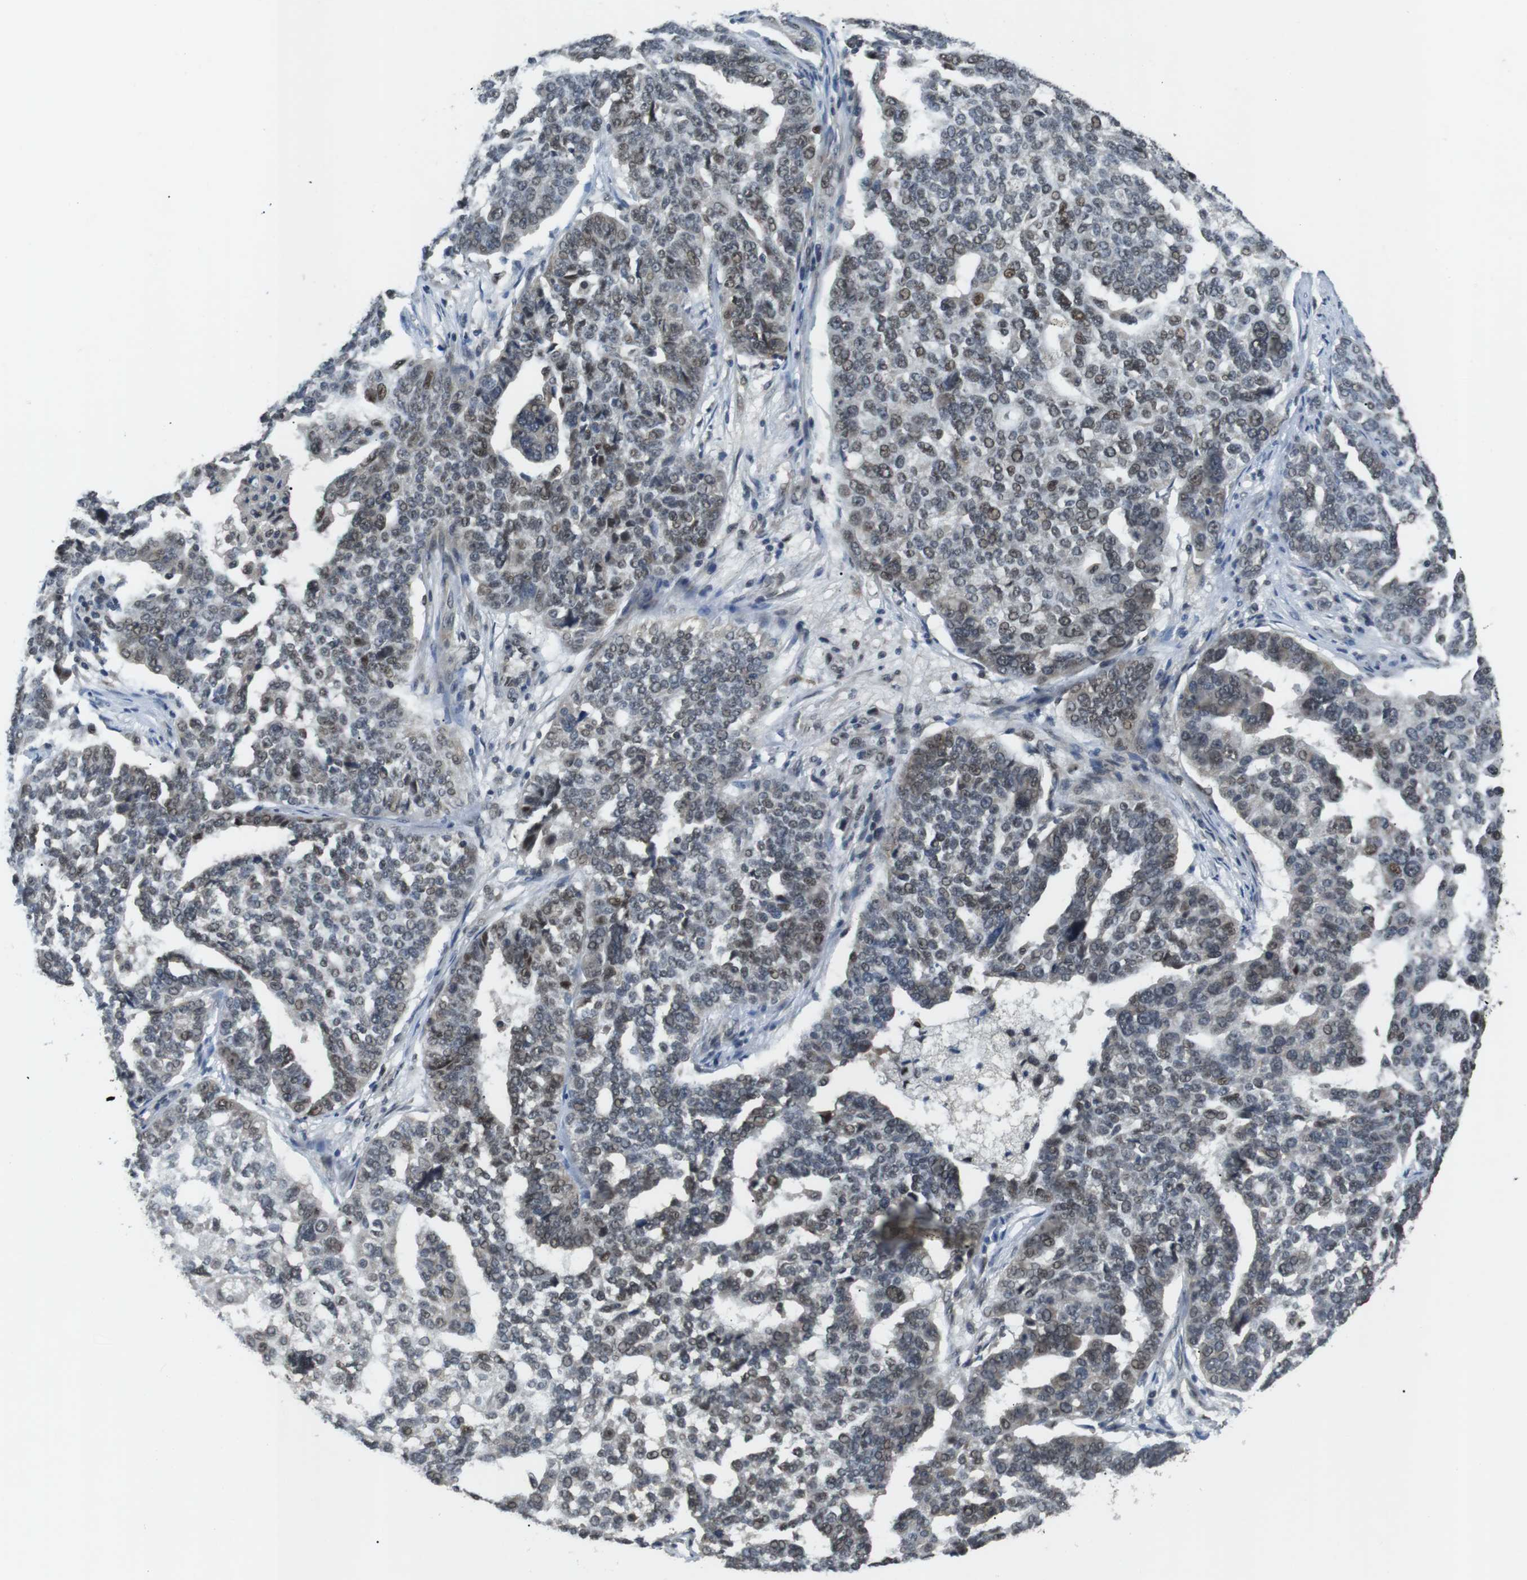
{"staining": {"intensity": "weak", "quantity": "25%-75%", "location": "cytoplasmic/membranous,nuclear"}, "tissue": "ovarian cancer", "cell_type": "Tumor cells", "image_type": "cancer", "snomed": [{"axis": "morphology", "description": "Cystadenocarcinoma, serous, NOS"}, {"axis": "topography", "description": "Ovary"}], "caption": "Ovarian cancer (serous cystadenocarcinoma) stained with a protein marker reveals weak staining in tumor cells.", "gene": "ORAI3", "patient": {"sex": "female", "age": 59}}